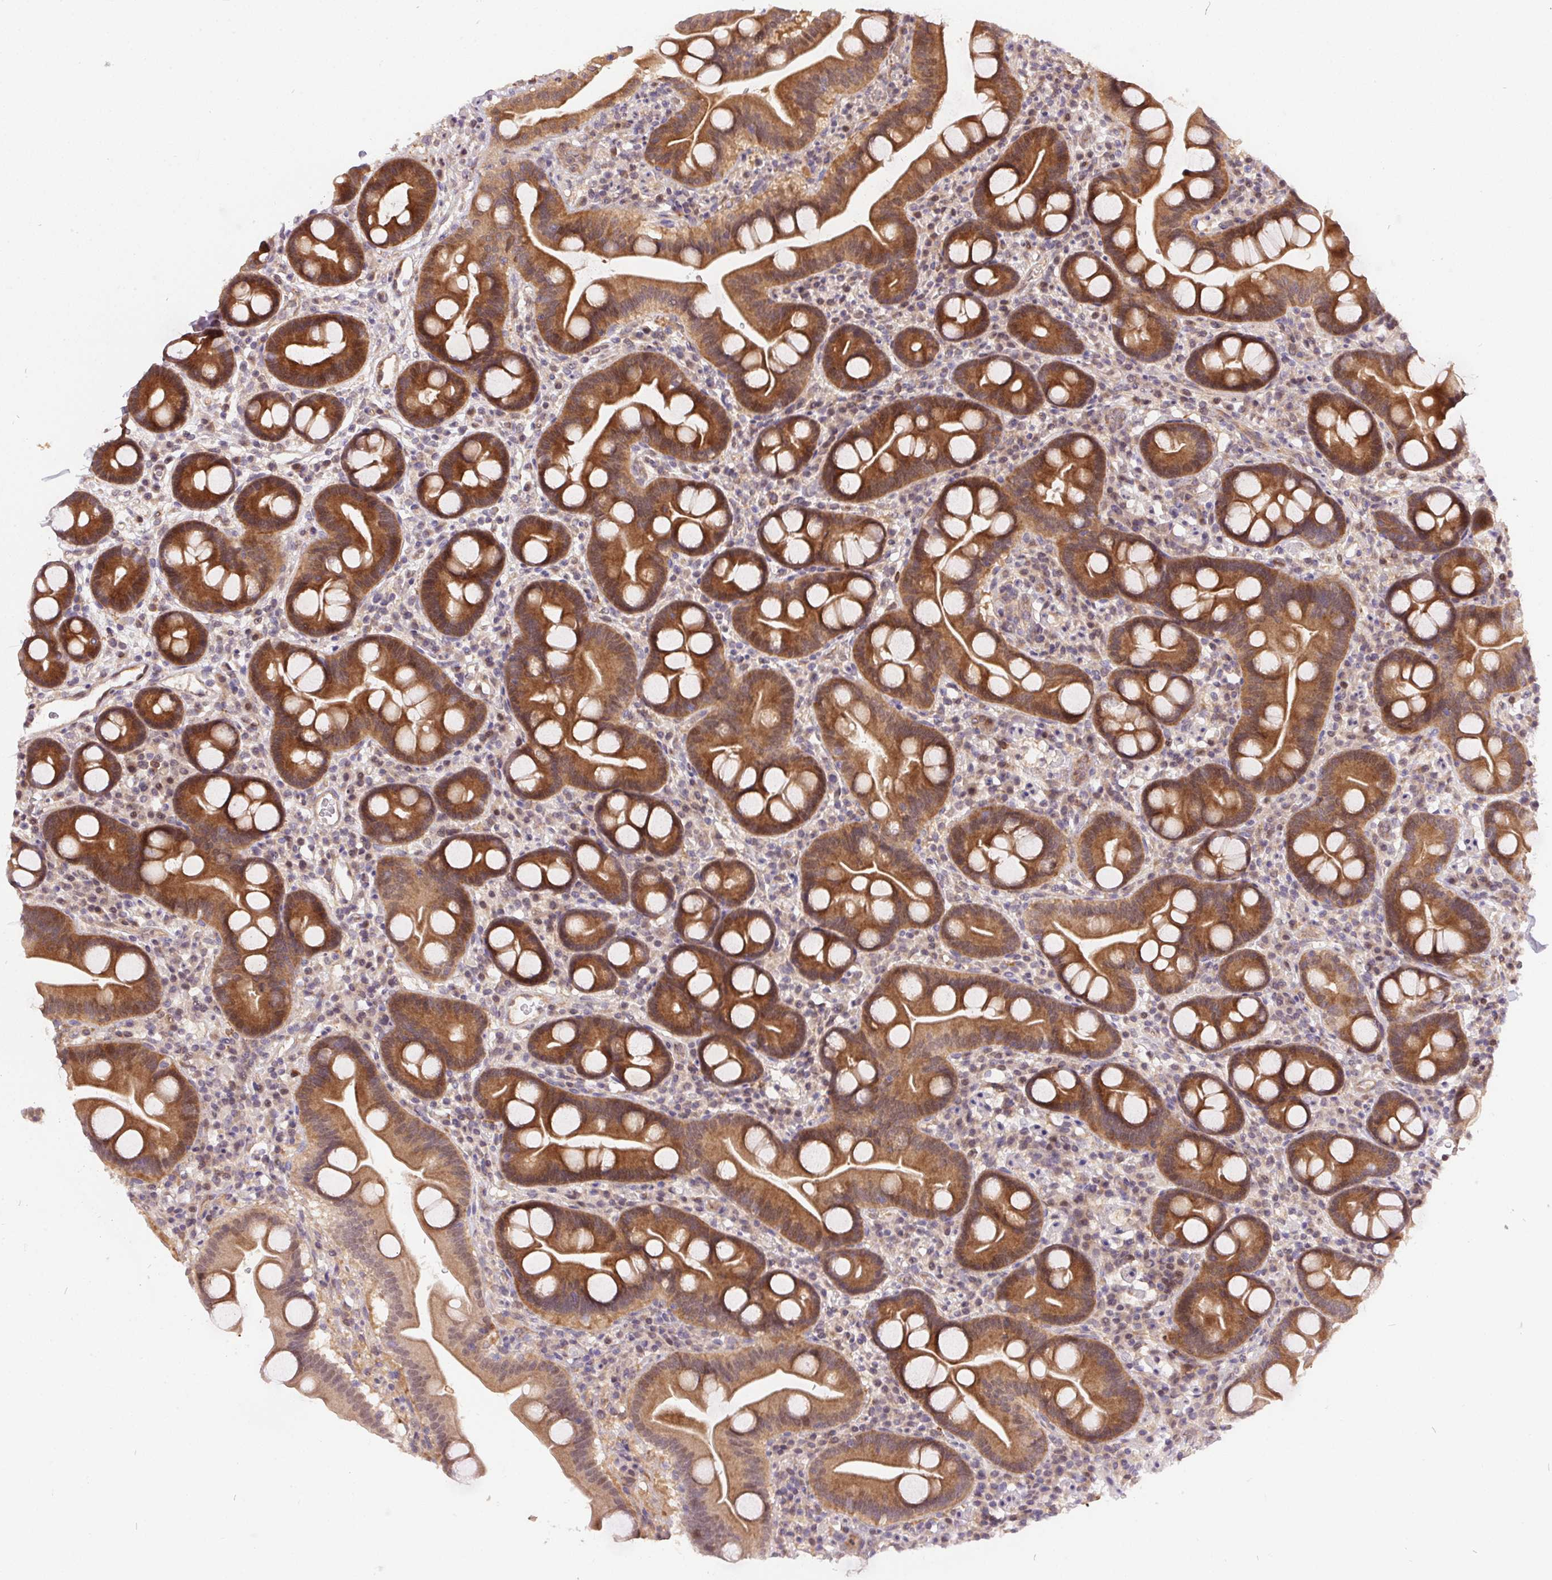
{"staining": {"intensity": "strong", "quantity": ">75%", "location": "cytoplasmic/membranous"}, "tissue": "duodenum", "cell_type": "Glandular cells", "image_type": "normal", "snomed": [{"axis": "morphology", "description": "Normal tissue, NOS"}, {"axis": "topography", "description": "Pancreas"}, {"axis": "topography", "description": "Duodenum"}], "caption": "IHC (DAB (3,3'-diaminobenzidine)) staining of unremarkable duodenum reveals strong cytoplasmic/membranous protein staining in about >75% of glandular cells.", "gene": "NUDT16", "patient": {"sex": "male", "age": 59}}